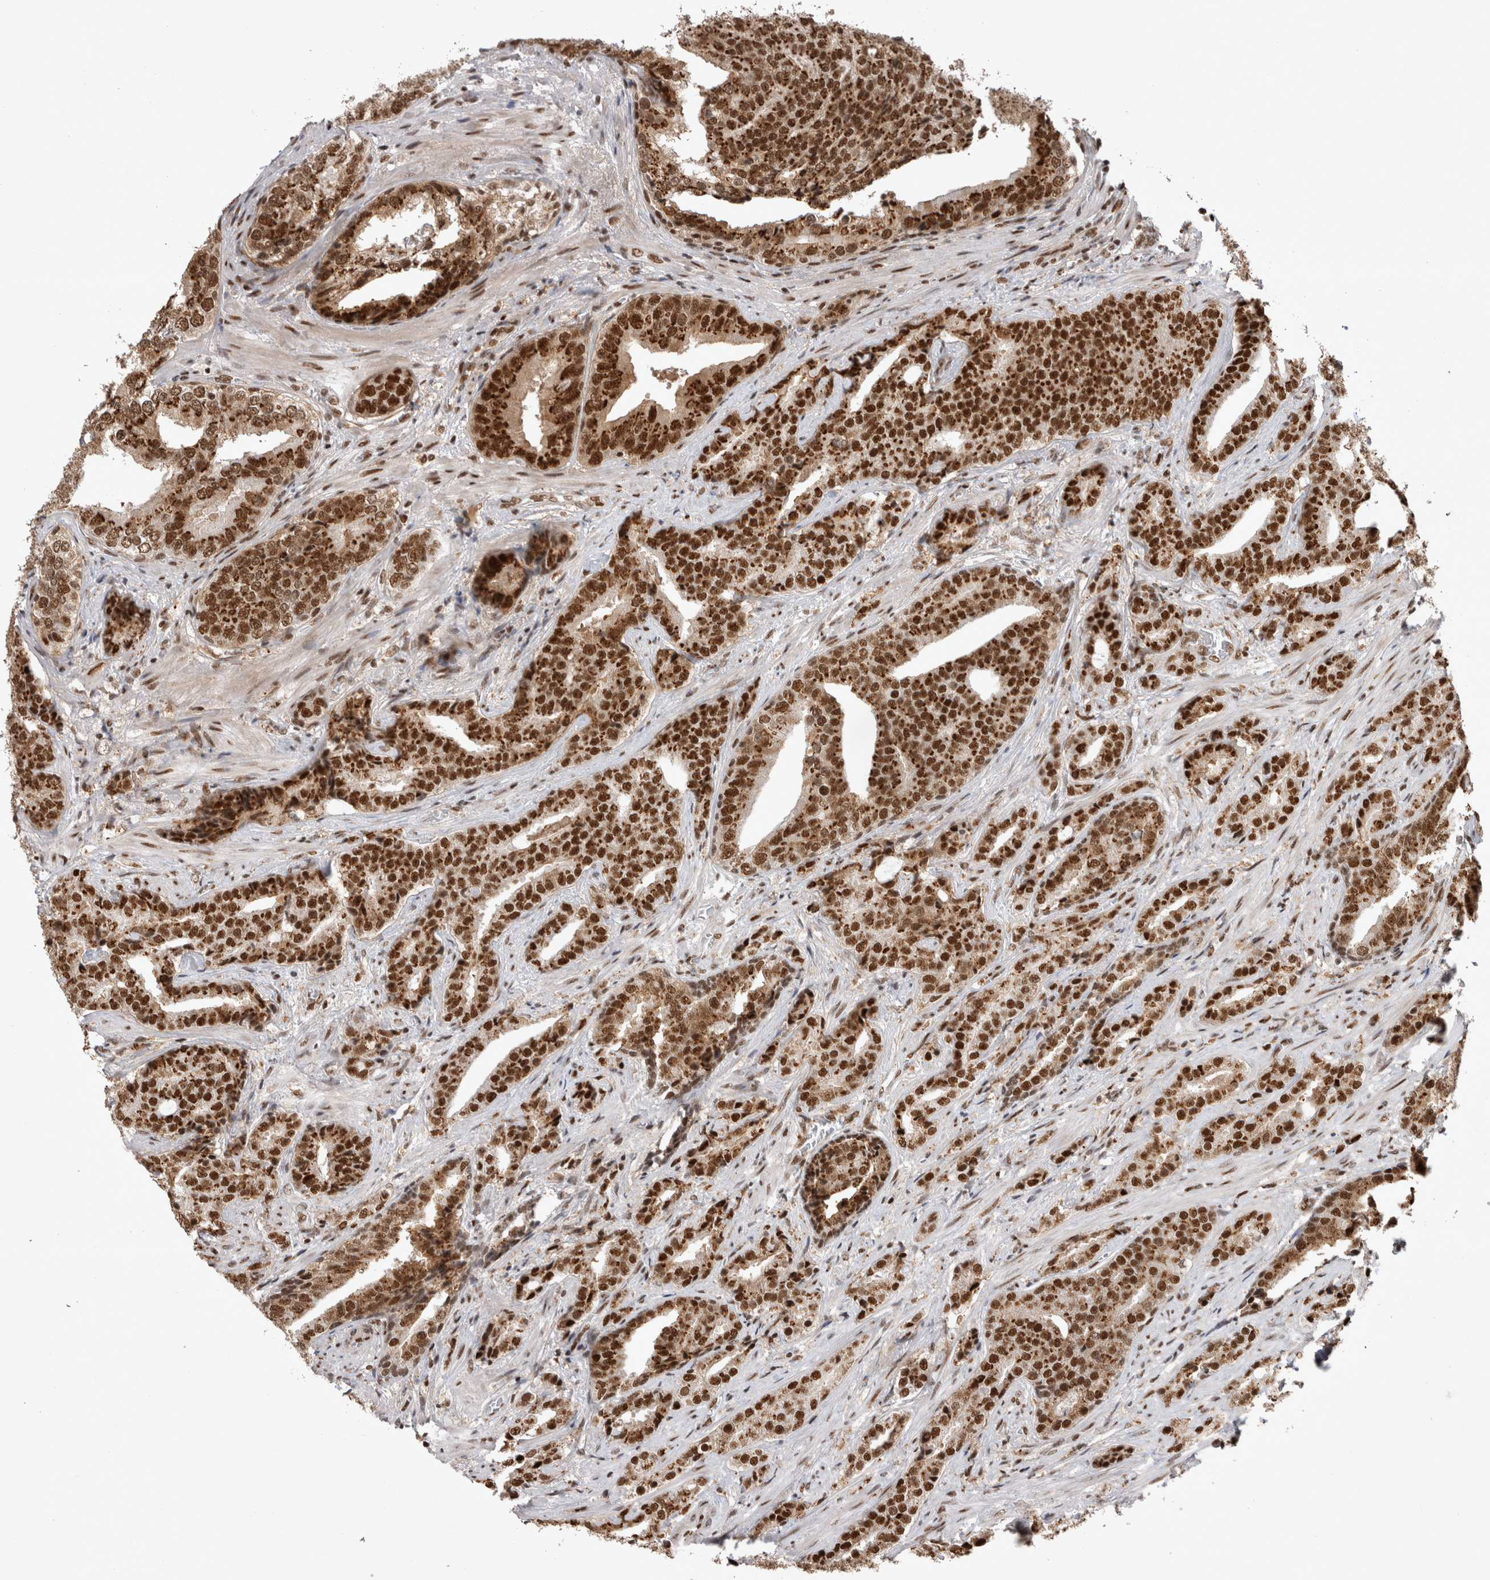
{"staining": {"intensity": "strong", "quantity": ">75%", "location": "cytoplasmic/membranous,nuclear"}, "tissue": "prostate cancer", "cell_type": "Tumor cells", "image_type": "cancer", "snomed": [{"axis": "morphology", "description": "Adenocarcinoma, Low grade"}, {"axis": "topography", "description": "Prostate"}], "caption": "Prostate cancer stained with immunohistochemistry (IHC) reveals strong cytoplasmic/membranous and nuclear staining in approximately >75% of tumor cells.", "gene": "EYA2", "patient": {"sex": "male", "age": 67}}